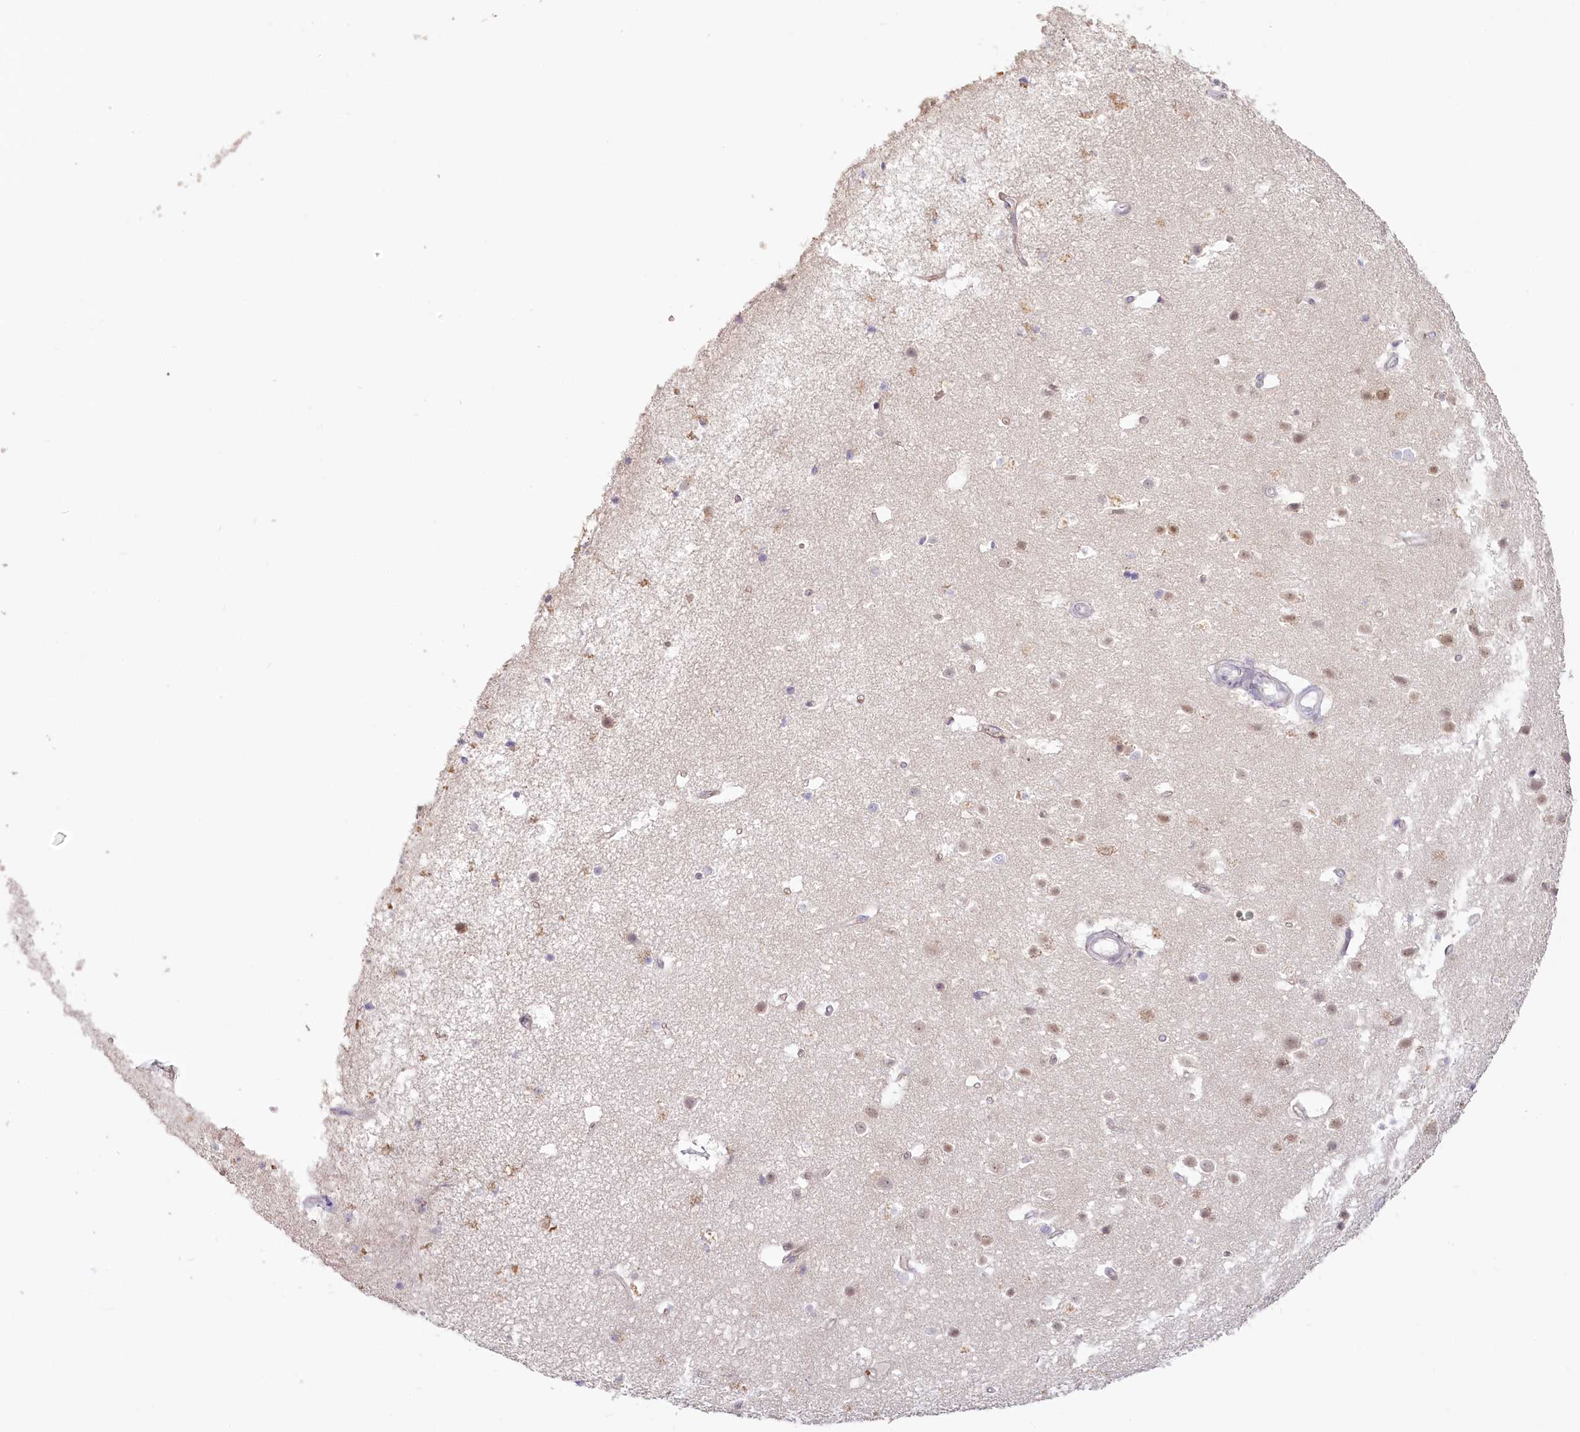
{"staining": {"intensity": "weak", "quantity": "<25%", "location": "cytoplasmic/membranous"}, "tissue": "cerebral cortex", "cell_type": "Endothelial cells", "image_type": "normal", "snomed": [{"axis": "morphology", "description": "Normal tissue, NOS"}, {"axis": "topography", "description": "Cerebral cortex"}], "caption": "Immunohistochemical staining of benign cerebral cortex demonstrates no significant staining in endothelial cells. The staining was performed using DAB (3,3'-diaminobenzidine) to visualize the protein expression in brown, while the nuclei were stained in blue with hematoxylin (Magnification: 20x).", "gene": "USP11", "patient": {"sex": "male", "age": 54}}